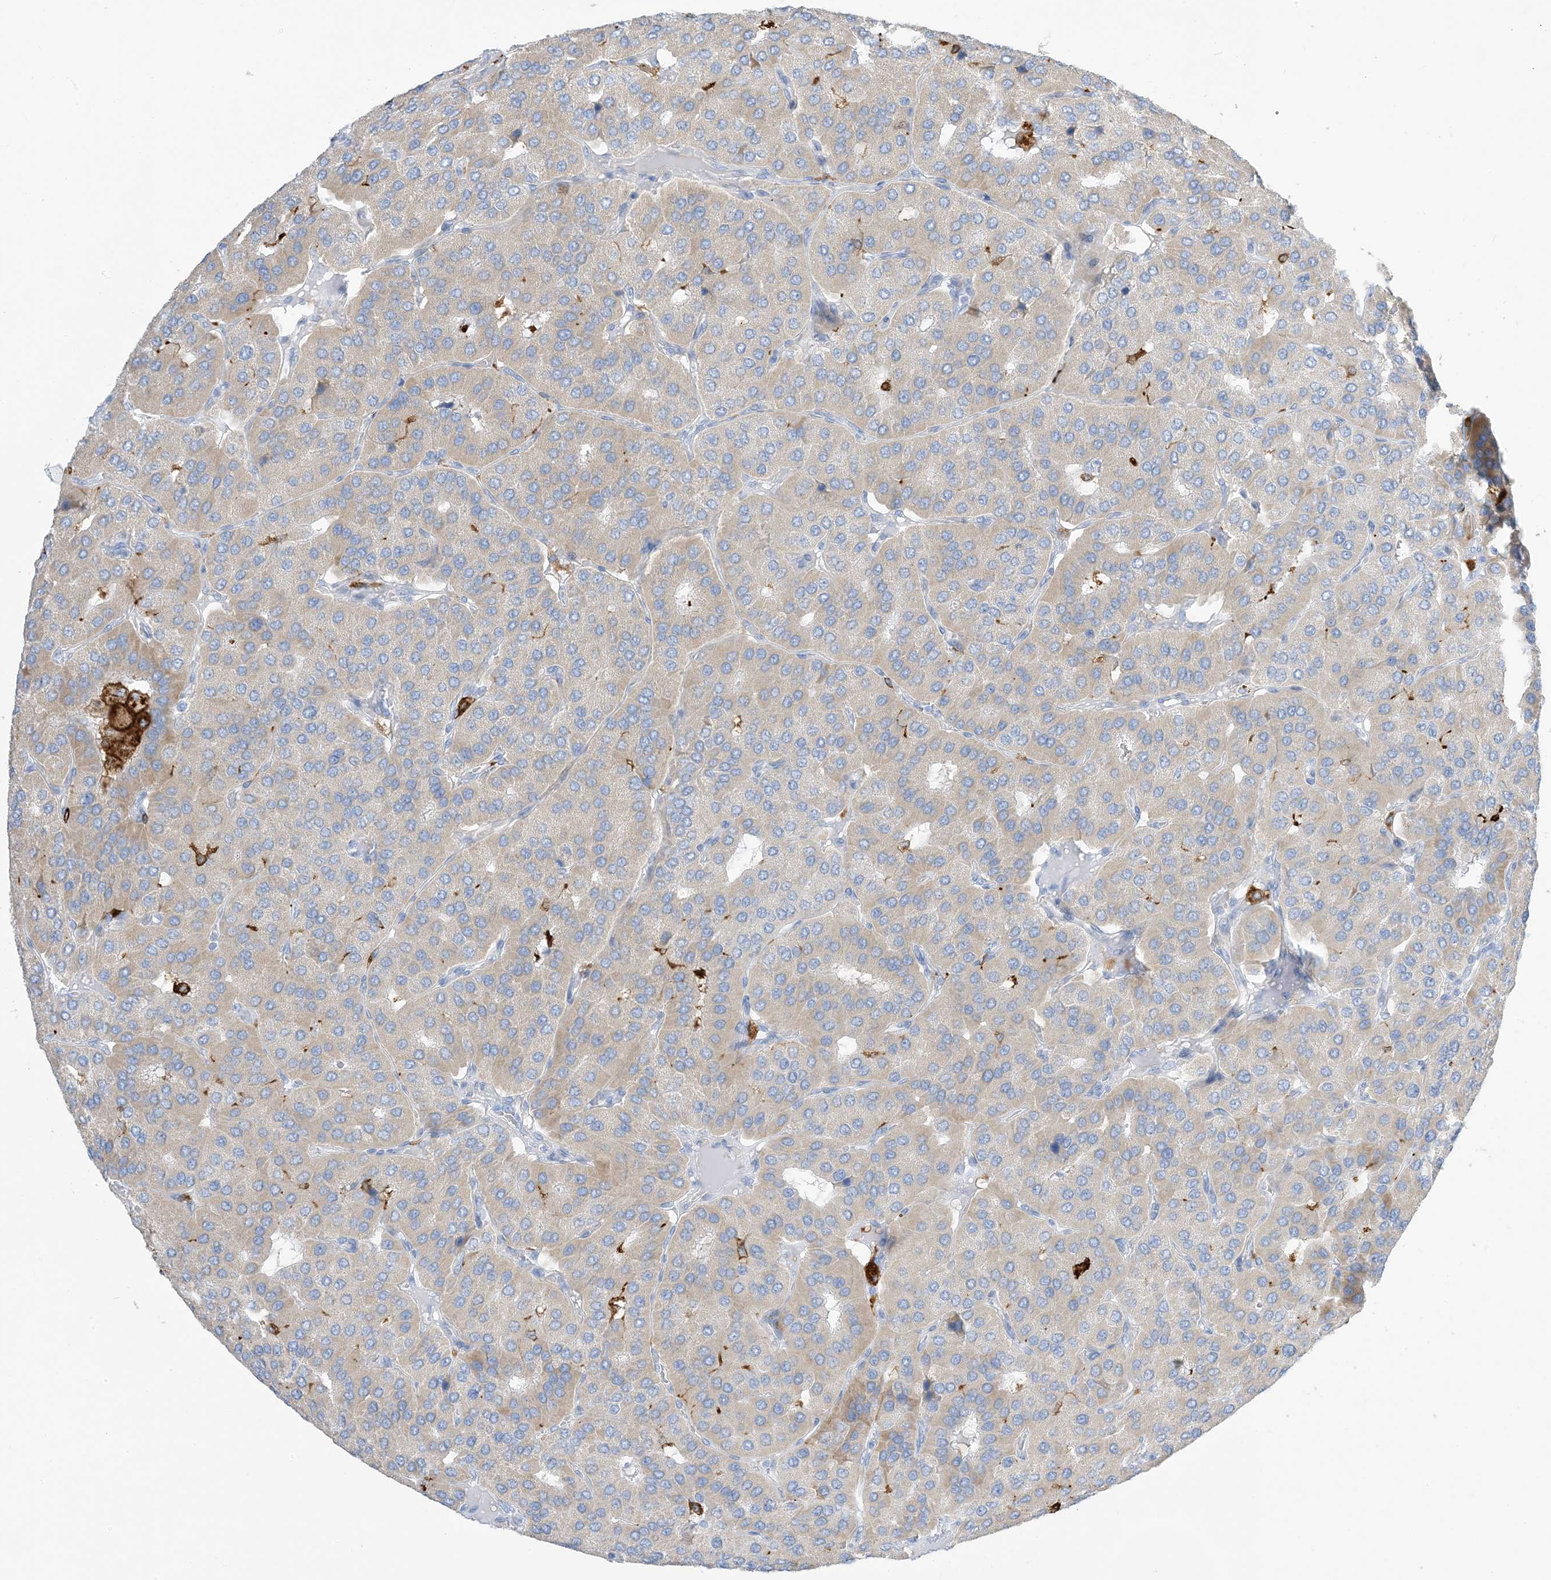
{"staining": {"intensity": "negative", "quantity": "none", "location": "none"}, "tissue": "parathyroid gland", "cell_type": "Glandular cells", "image_type": "normal", "snomed": [{"axis": "morphology", "description": "Normal tissue, NOS"}, {"axis": "morphology", "description": "Adenoma, NOS"}, {"axis": "topography", "description": "Parathyroid gland"}], "caption": "This is an IHC photomicrograph of unremarkable human parathyroid gland. There is no staining in glandular cells.", "gene": "DPH3", "patient": {"sex": "female", "age": 86}}